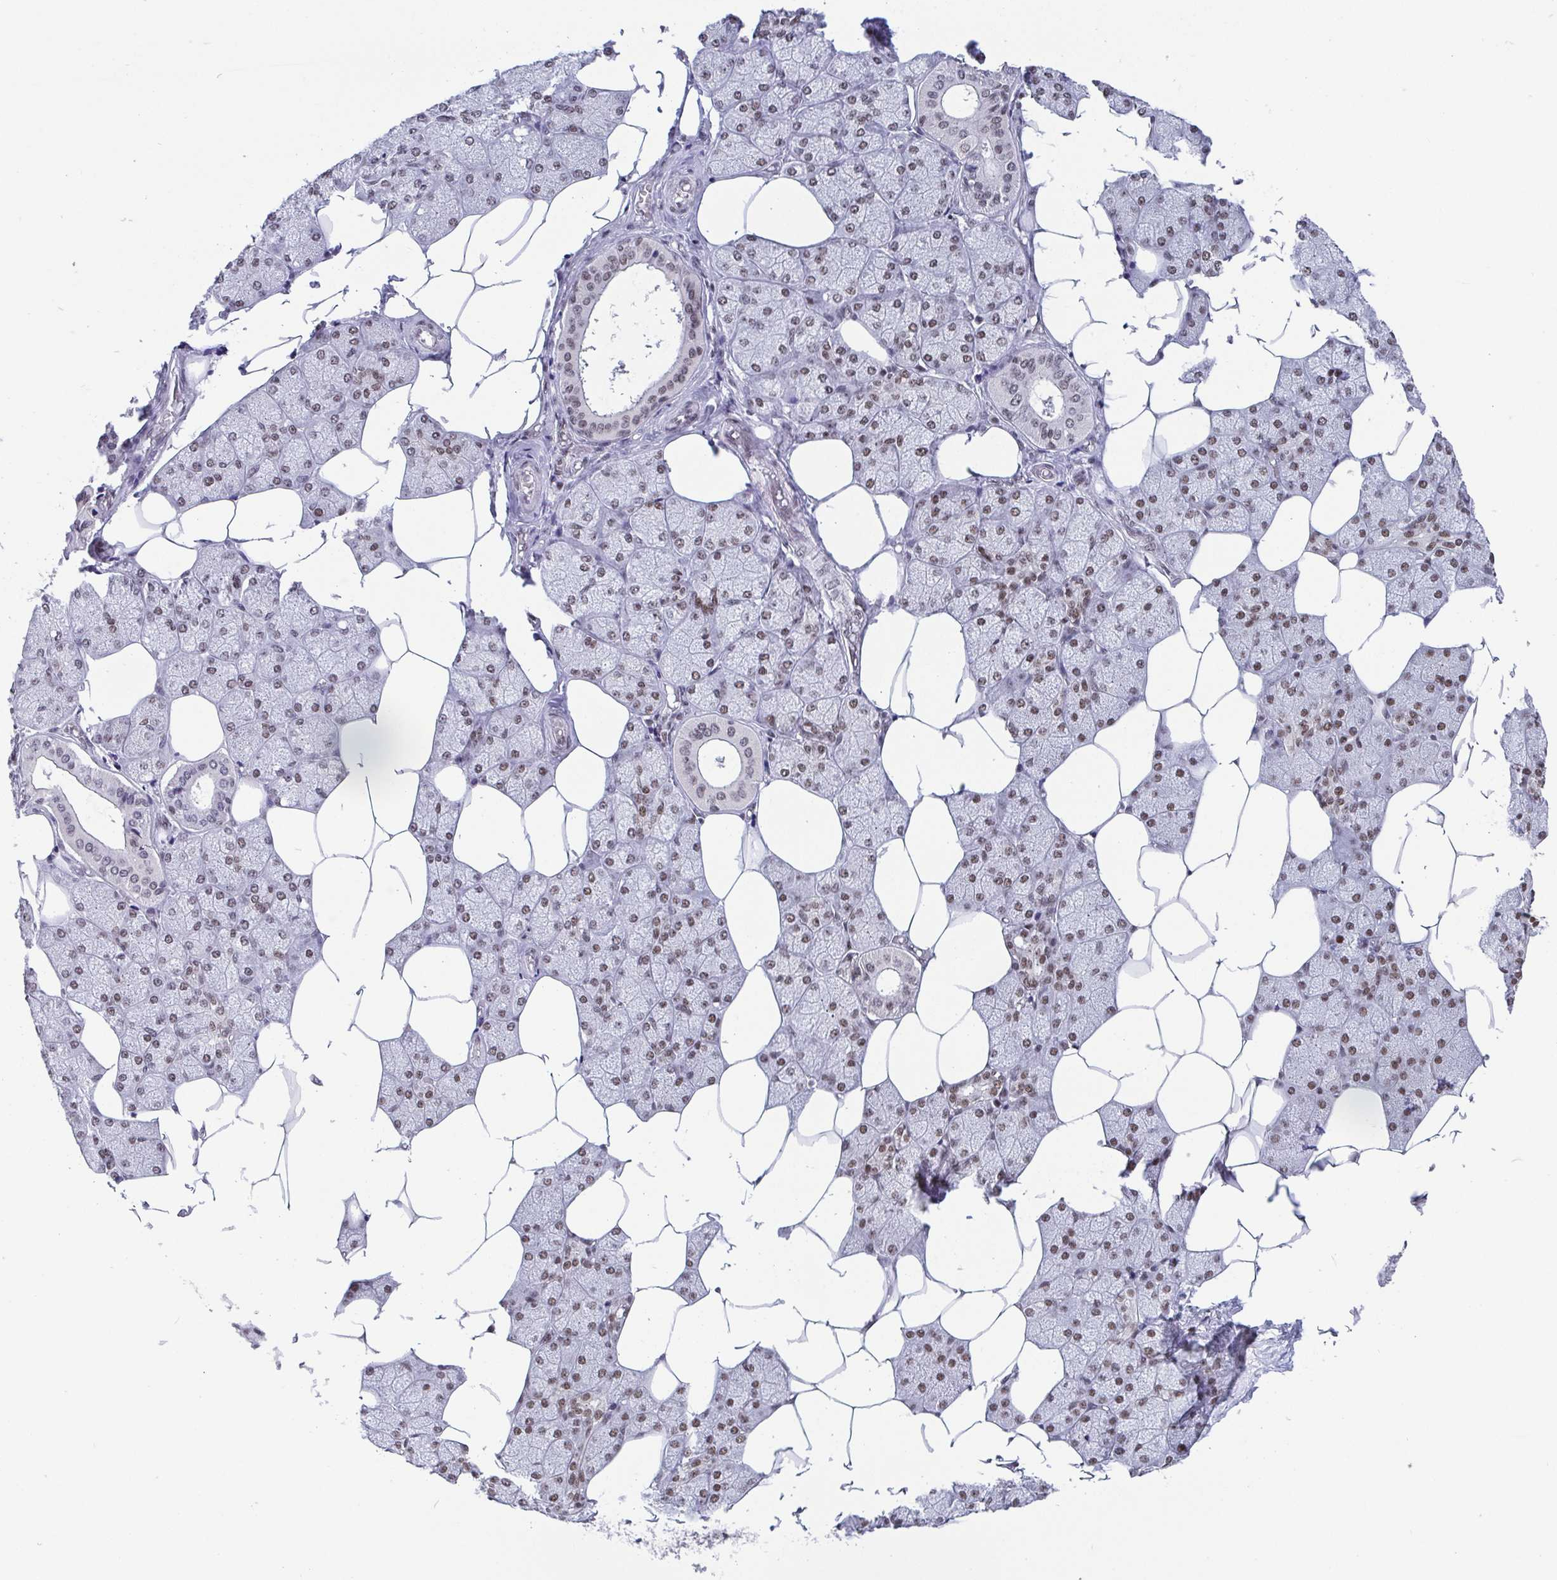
{"staining": {"intensity": "moderate", "quantity": "25%-75%", "location": "nuclear"}, "tissue": "salivary gland", "cell_type": "Glandular cells", "image_type": "normal", "snomed": [{"axis": "morphology", "description": "Normal tissue, NOS"}, {"axis": "topography", "description": "Salivary gland"}], "caption": "Immunohistochemistry (DAB) staining of benign human salivary gland demonstrates moderate nuclear protein staining in approximately 25%-75% of glandular cells.", "gene": "CTCF", "patient": {"sex": "female", "age": 43}}